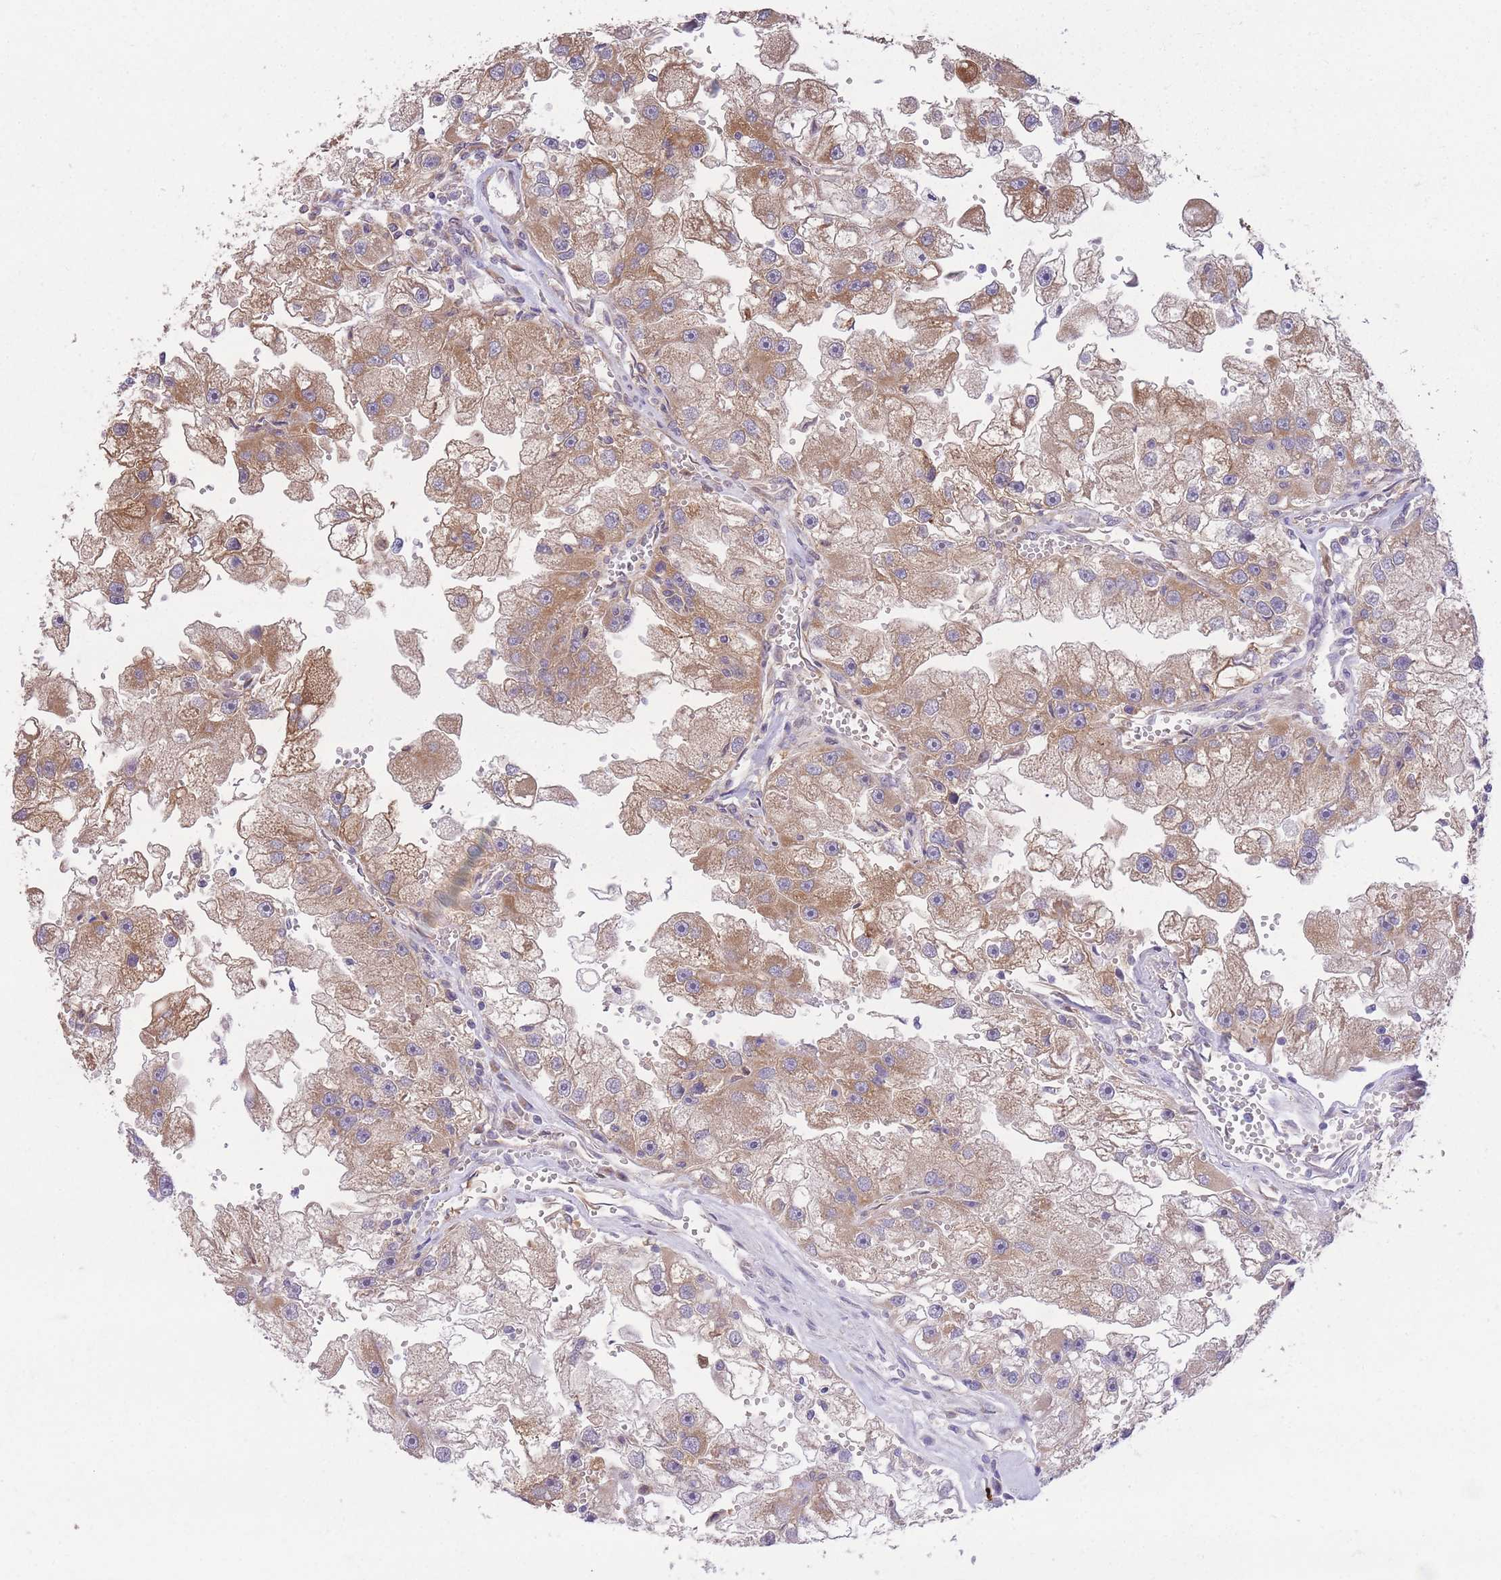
{"staining": {"intensity": "moderate", "quantity": "25%-75%", "location": "cytoplasmic/membranous"}, "tissue": "renal cancer", "cell_type": "Tumor cells", "image_type": "cancer", "snomed": [{"axis": "morphology", "description": "Adenocarcinoma, NOS"}, {"axis": "topography", "description": "Kidney"}], "caption": "Renal adenocarcinoma stained with DAB IHC reveals medium levels of moderate cytoplasmic/membranous staining in about 25%-75% of tumor cells.", "gene": "EXOSC8", "patient": {"sex": "male", "age": 63}}